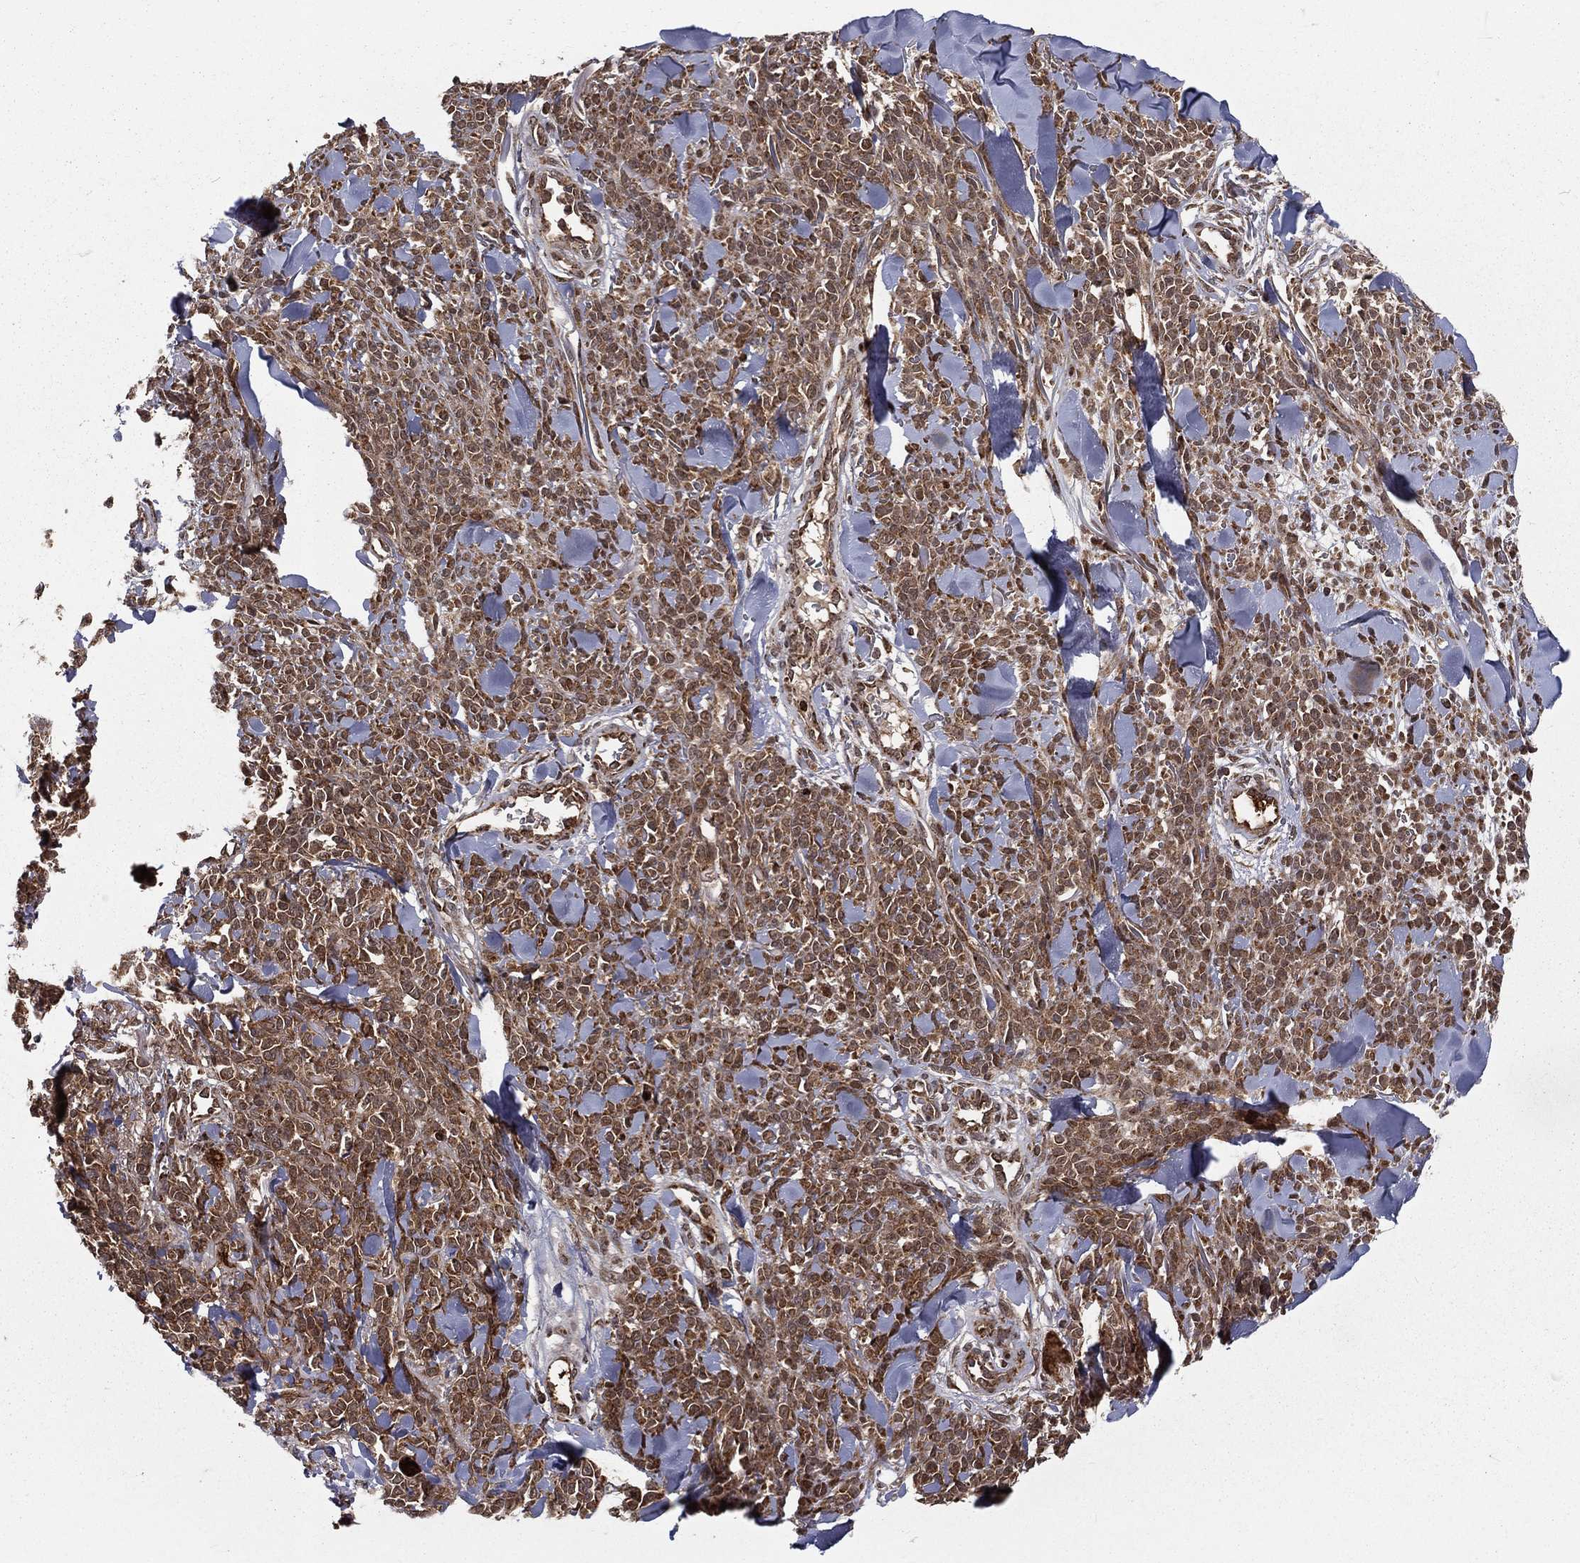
{"staining": {"intensity": "strong", "quantity": ">75%", "location": "cytoplasmic/membranous,nuclear"}, "tissue": "melanoma", "cell_type": "Tumor cells", "image_type": "cancer", "snomed": [{"axis": "morphology", "description": "Malignant melanoma, NOS"}, {"axis": "topography", "description": "Skin"}, {"axis": "topography", "description": "Skin of trunk"}], "caption": "Immunohistochemical staining of human malignant melanoma displays strong cytoplasmic/membranous and nuclear protein staining in approximately >75% of tumor cells.", "gene": "MDM2", "patient": {"sex": "male", "age": 74}}